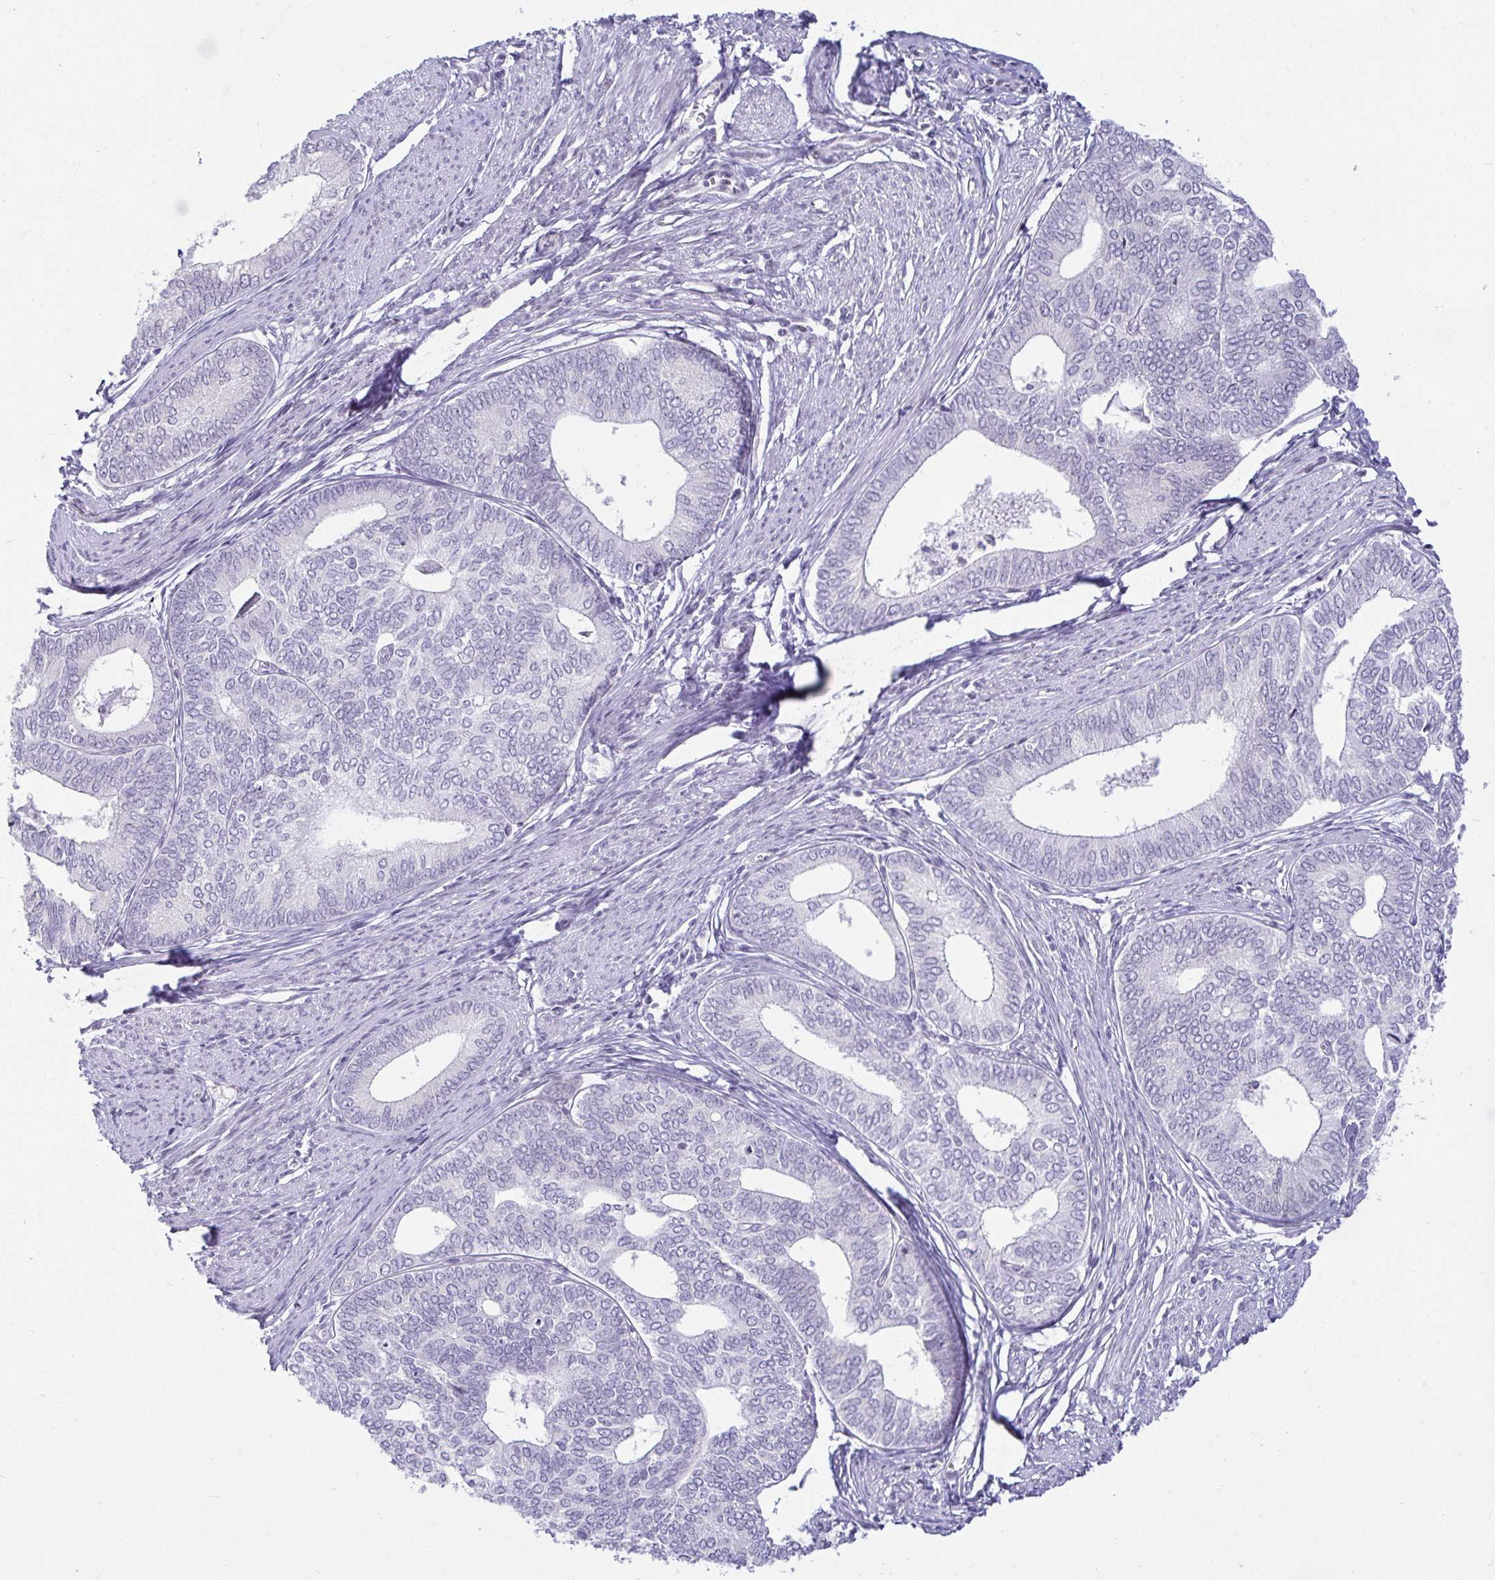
{"staining": {"intensity": "negative", "quantity": "none", "location": "none"}, "tissue": "endometrial cancer", "cell_type": "Tumor cells", "image_type": "cancer", "snomed": [{"axis": "morphology", "description": "Adenocarcinoma, NOS"}, {"axis": "topography", "description": "Endometrium"}], "caption": "Immunohistochemistry (IHC) of human endometrial cancer (adenocarcinoma) reveals no staining in tumor cells. The staining was performed using DAB (3,3'-diaminobenzidine) to visualize the protein expression in brown, while the nuclei were stained in blue with hematoxylin (Magnification: 20x).", "gene": "CR2", "patient": {"sex": "female", "age": 75}}